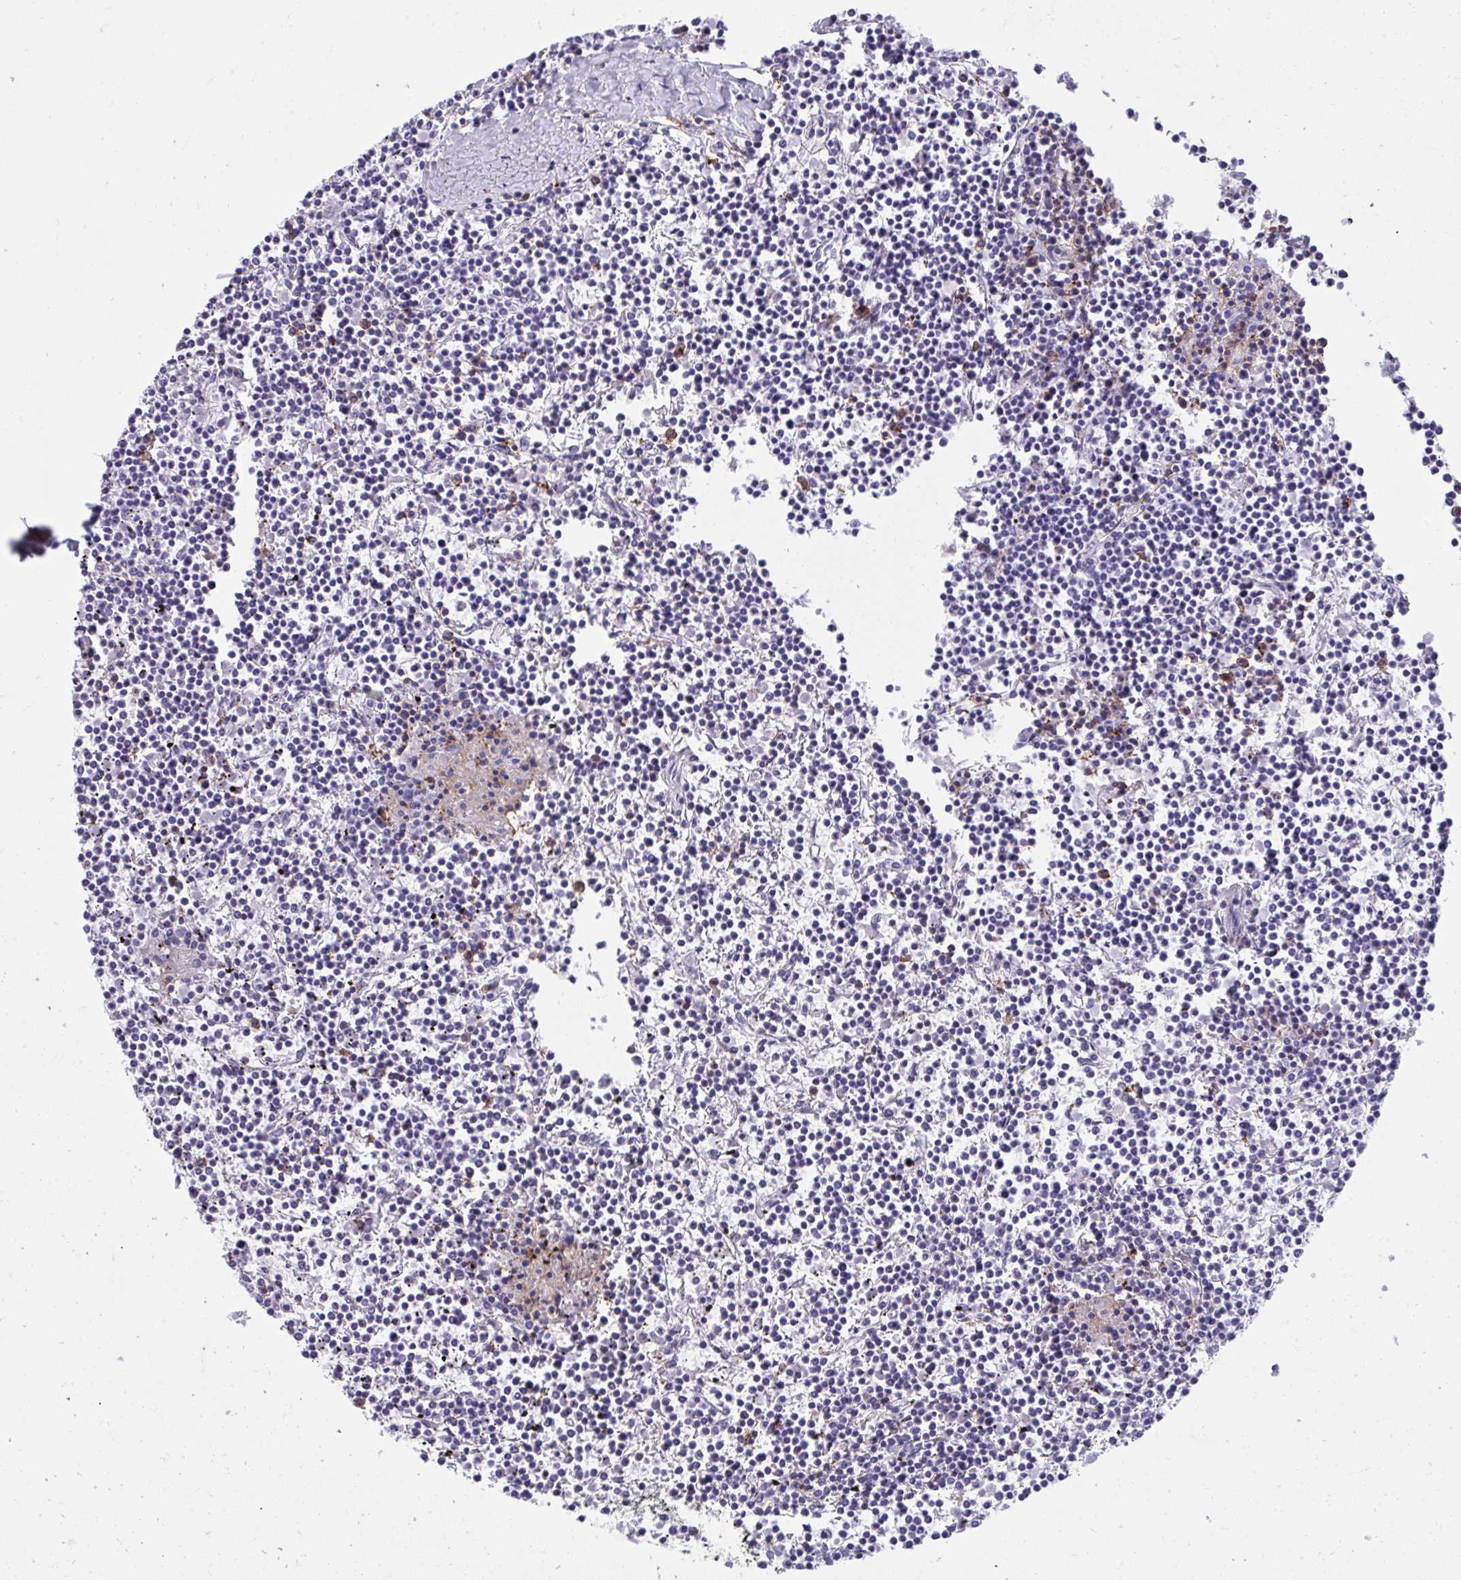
{"staining": {"intensity": "negative", "quantity": "none", "location": "none"}, "tissue": "lymphoma", "cell_type": "Tumor cells", "image_type": "cancer", "snomed": [{"axis": "morphology", "description": "Malignant lymphoma, non-Hodgkin's type, Low grade"}, {"axis": "topography", "description": "Spleen"}], "caption": "Tumor cells show no significant expression in lymphoma.", "gene": "SPN", "patient": {"sex": "female", "age": 19}}